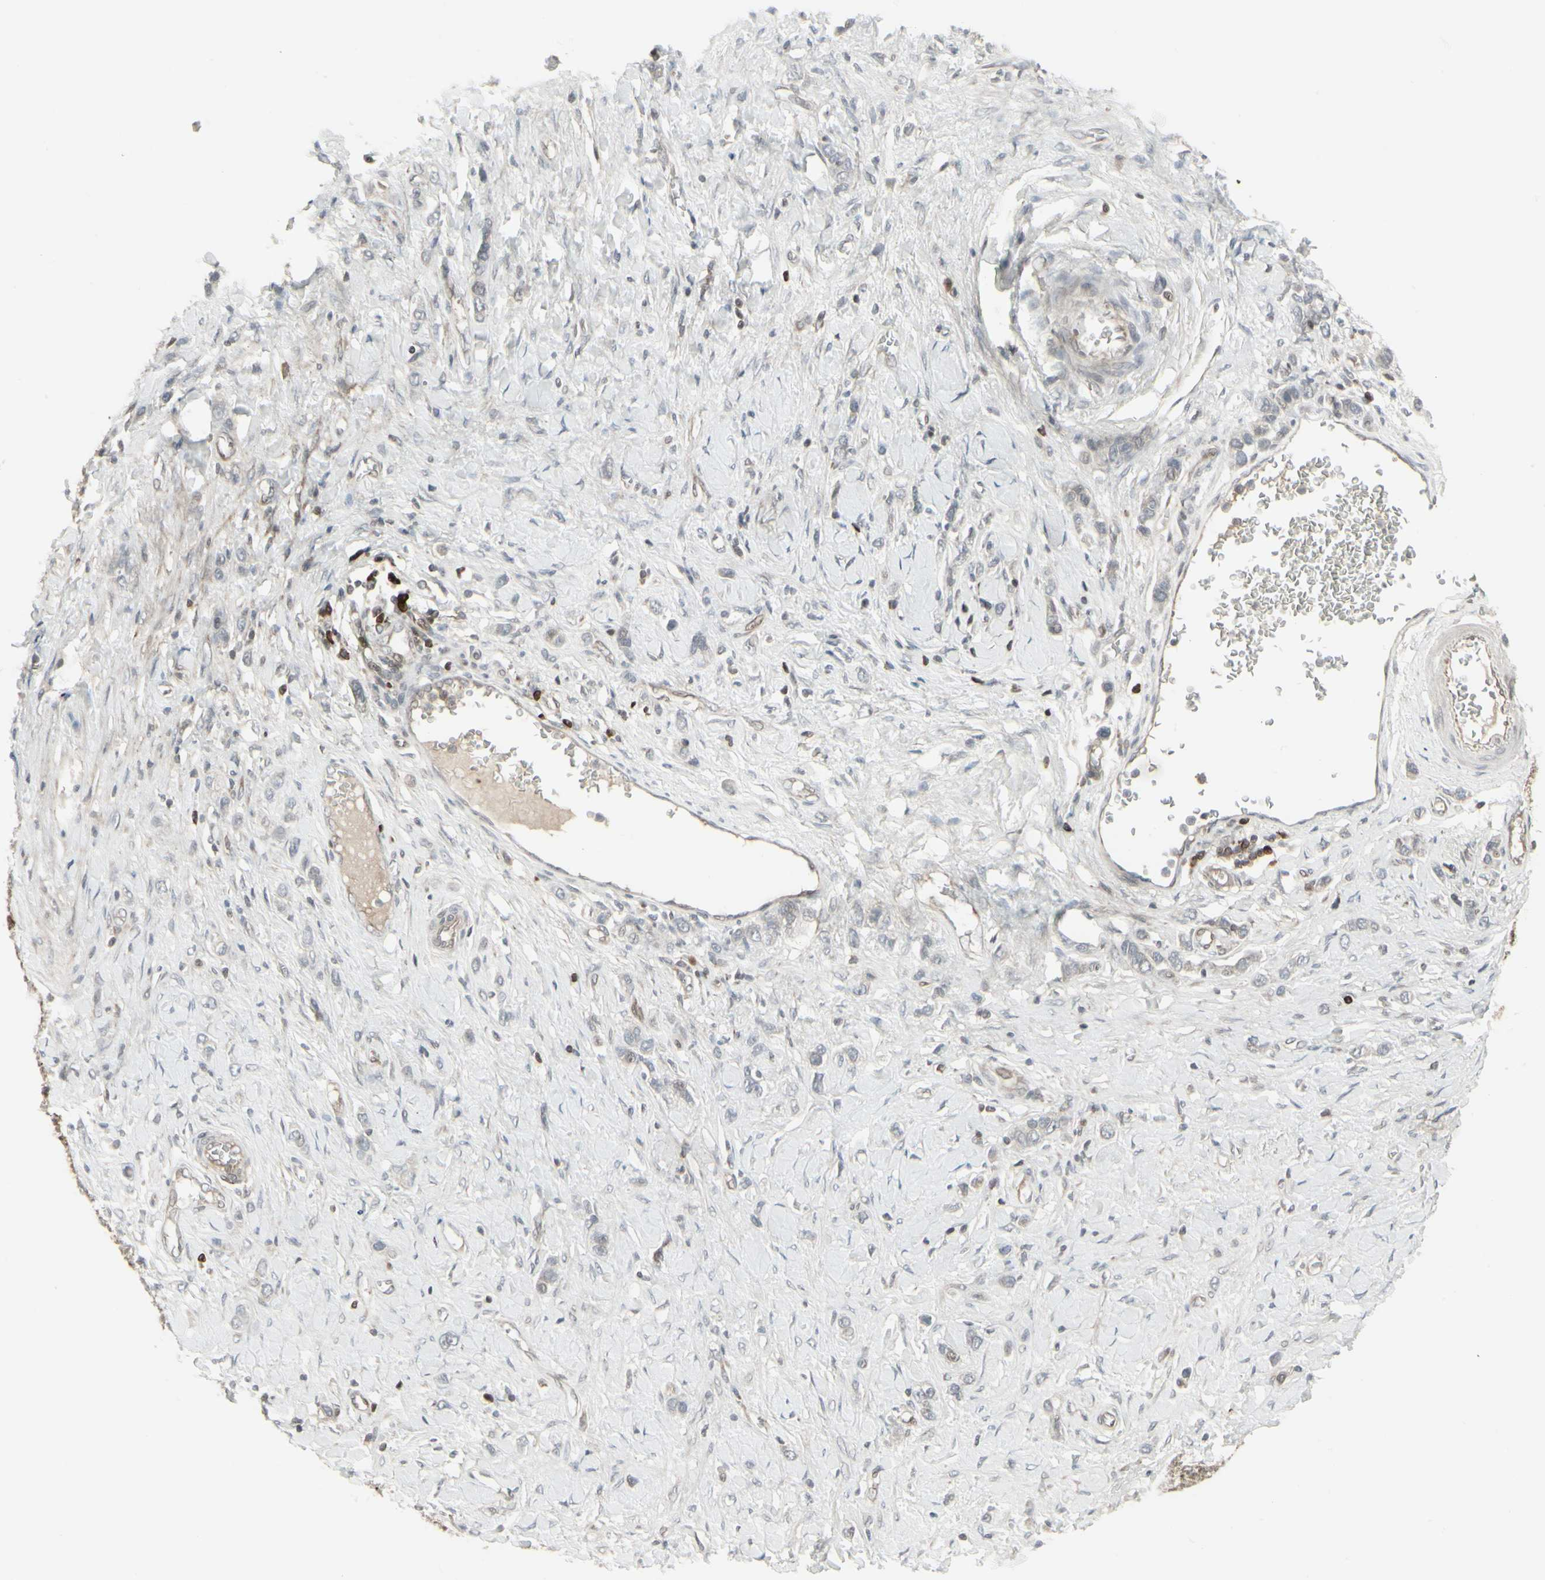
{"staining": {"intensity": "weak", "quantity": "<25%", "location": "cytoplasmic/membranous"}, "tissue": "stomach cancer", "cell_type": "Tumor cells", "image_type": "cancer", "snomed": [{"axis": "morphology", "description": "Normal tissue, NOS"}, {"axis": "morphology", "description": "Adenocarcinoma, NOS"}, {"axis": "topography", "description": "Stomach, upper"}, {"axis": "topography", "description": "Stomach"}], "caption": "High power microscopy micrograph of an IHC photomicrograph of stomach cancer (adenocarcinoma), revealing no significant positivity in tumor cells.", "gene": "IGFBP6", "patient": {"sex": "female", "age": 65}}